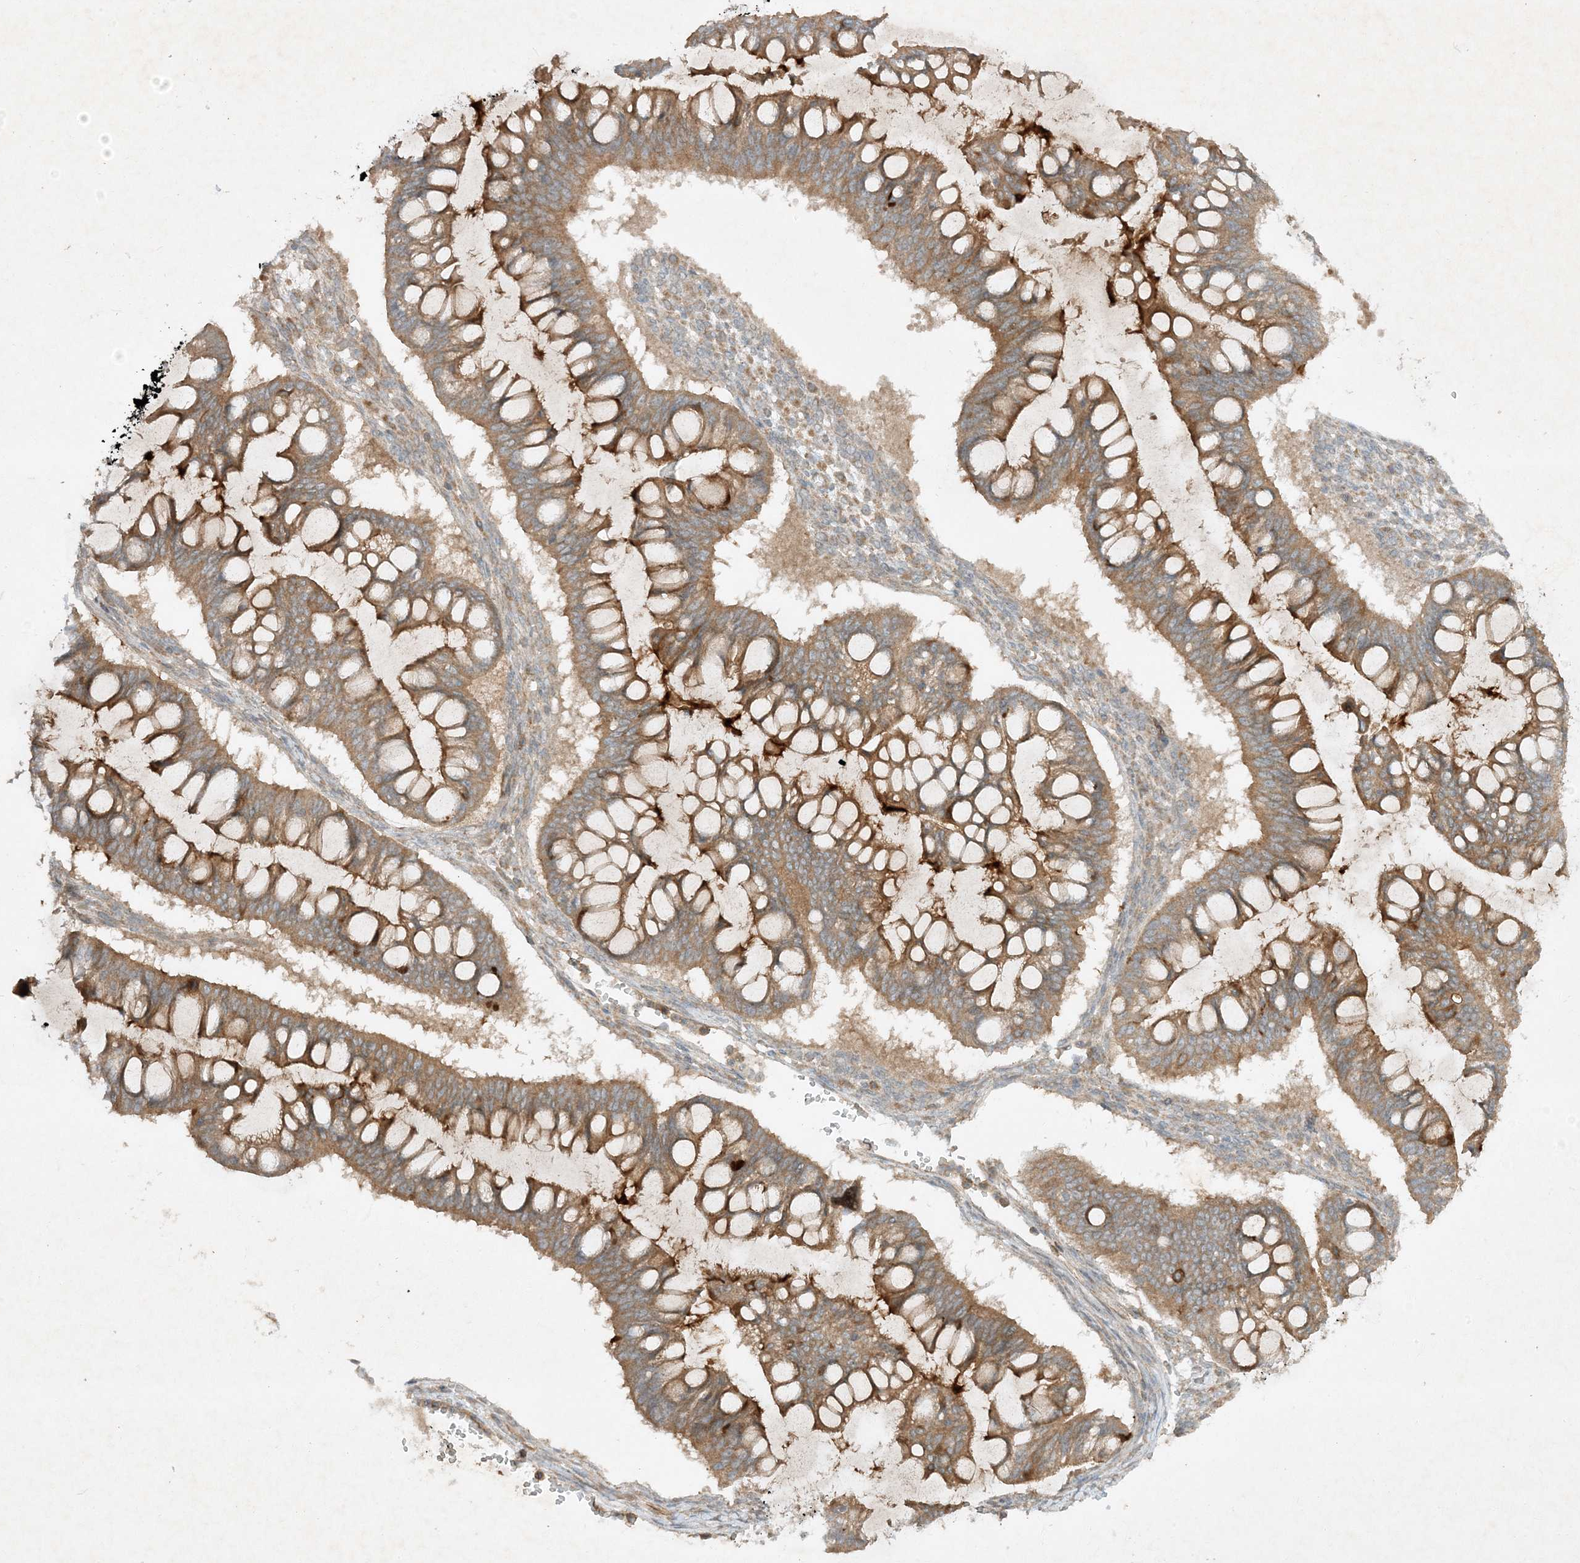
{"staining": {"intensity": "moderate", "quantity": ">75%", "location": "cytoplasmic/membranous"}, "tissue": "ovarian cancer", "cell_type": "Tumor cells", "image_type": "cancer", "snomed": [{"axis": "morphology", "description": "Cystadenocarcinoma, mucinous, NOS"}, {"axis": "topography", "description": "Ovary"}], "caption": "Immunohistochemistry (IHC) micrograph of human ovarian cancer stained for a protein (brown), which demonstrates medium levels of moderate cytoplasmic/membranous staining in approximately >75% of tumor cells.", "gene": "XRN1", "patient": {"sex": "female", "age": 73}}